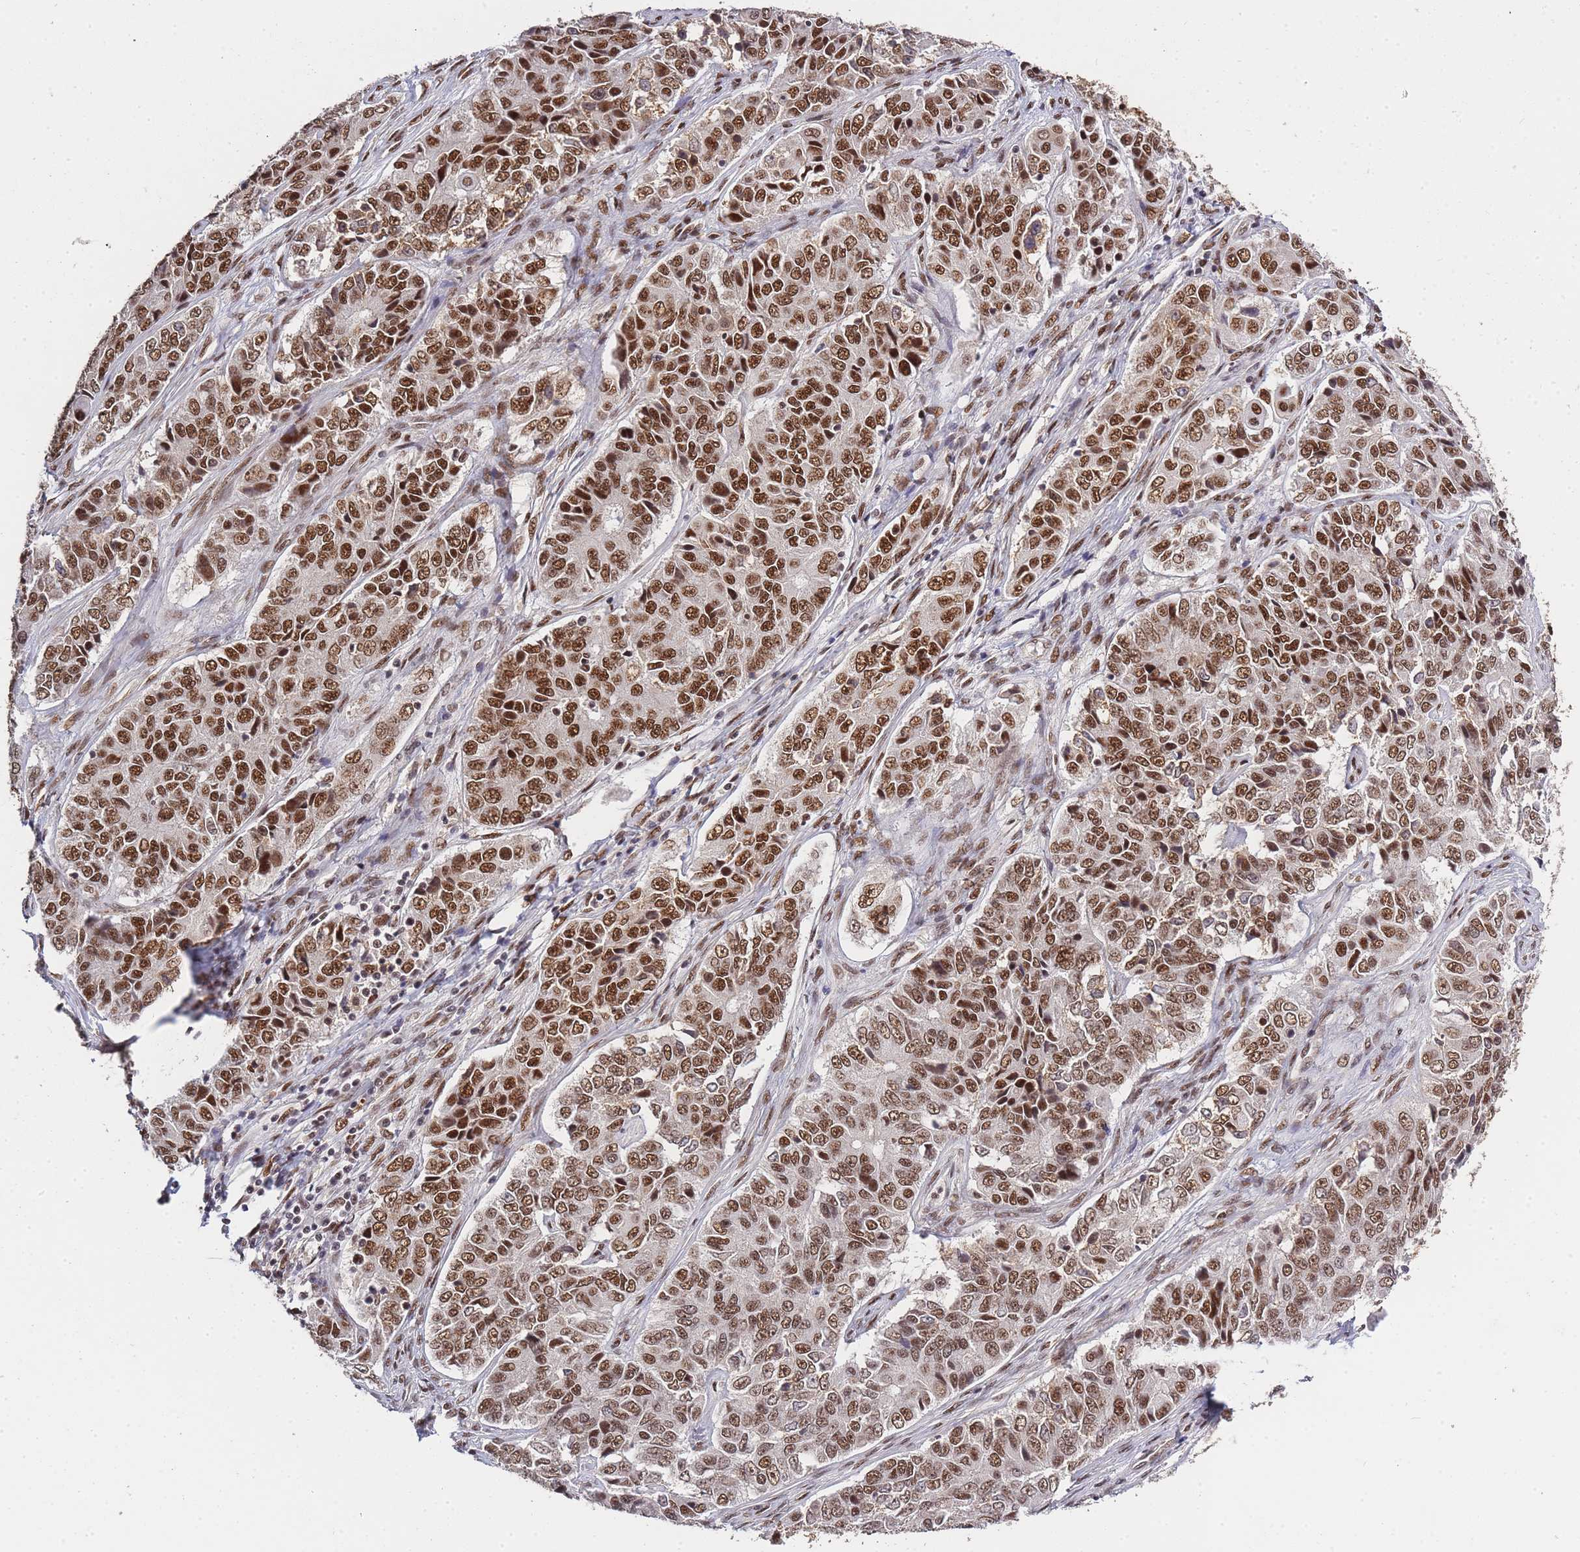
{"staining": {"intensity": "moderate", "quantity": ">75%", "location": "nuclear"}, "tissue": "ovarian cancer", "cell_type": "Tumor cells", "image_type": "cancer", "snomed": [{"axis": "morphology", "description": "Carcinoma, endometroid"}, {"axis": "topography", "description": "Ovary"}], "caption": "This micrograph reveals IHC staining of human endometroid carcinoma (ovarian), with medium moderate nuclear positivity in approximately >75% of tumor cells.", "gene": "PRKDC", "patient": {"sex": "female", "age": 51}}